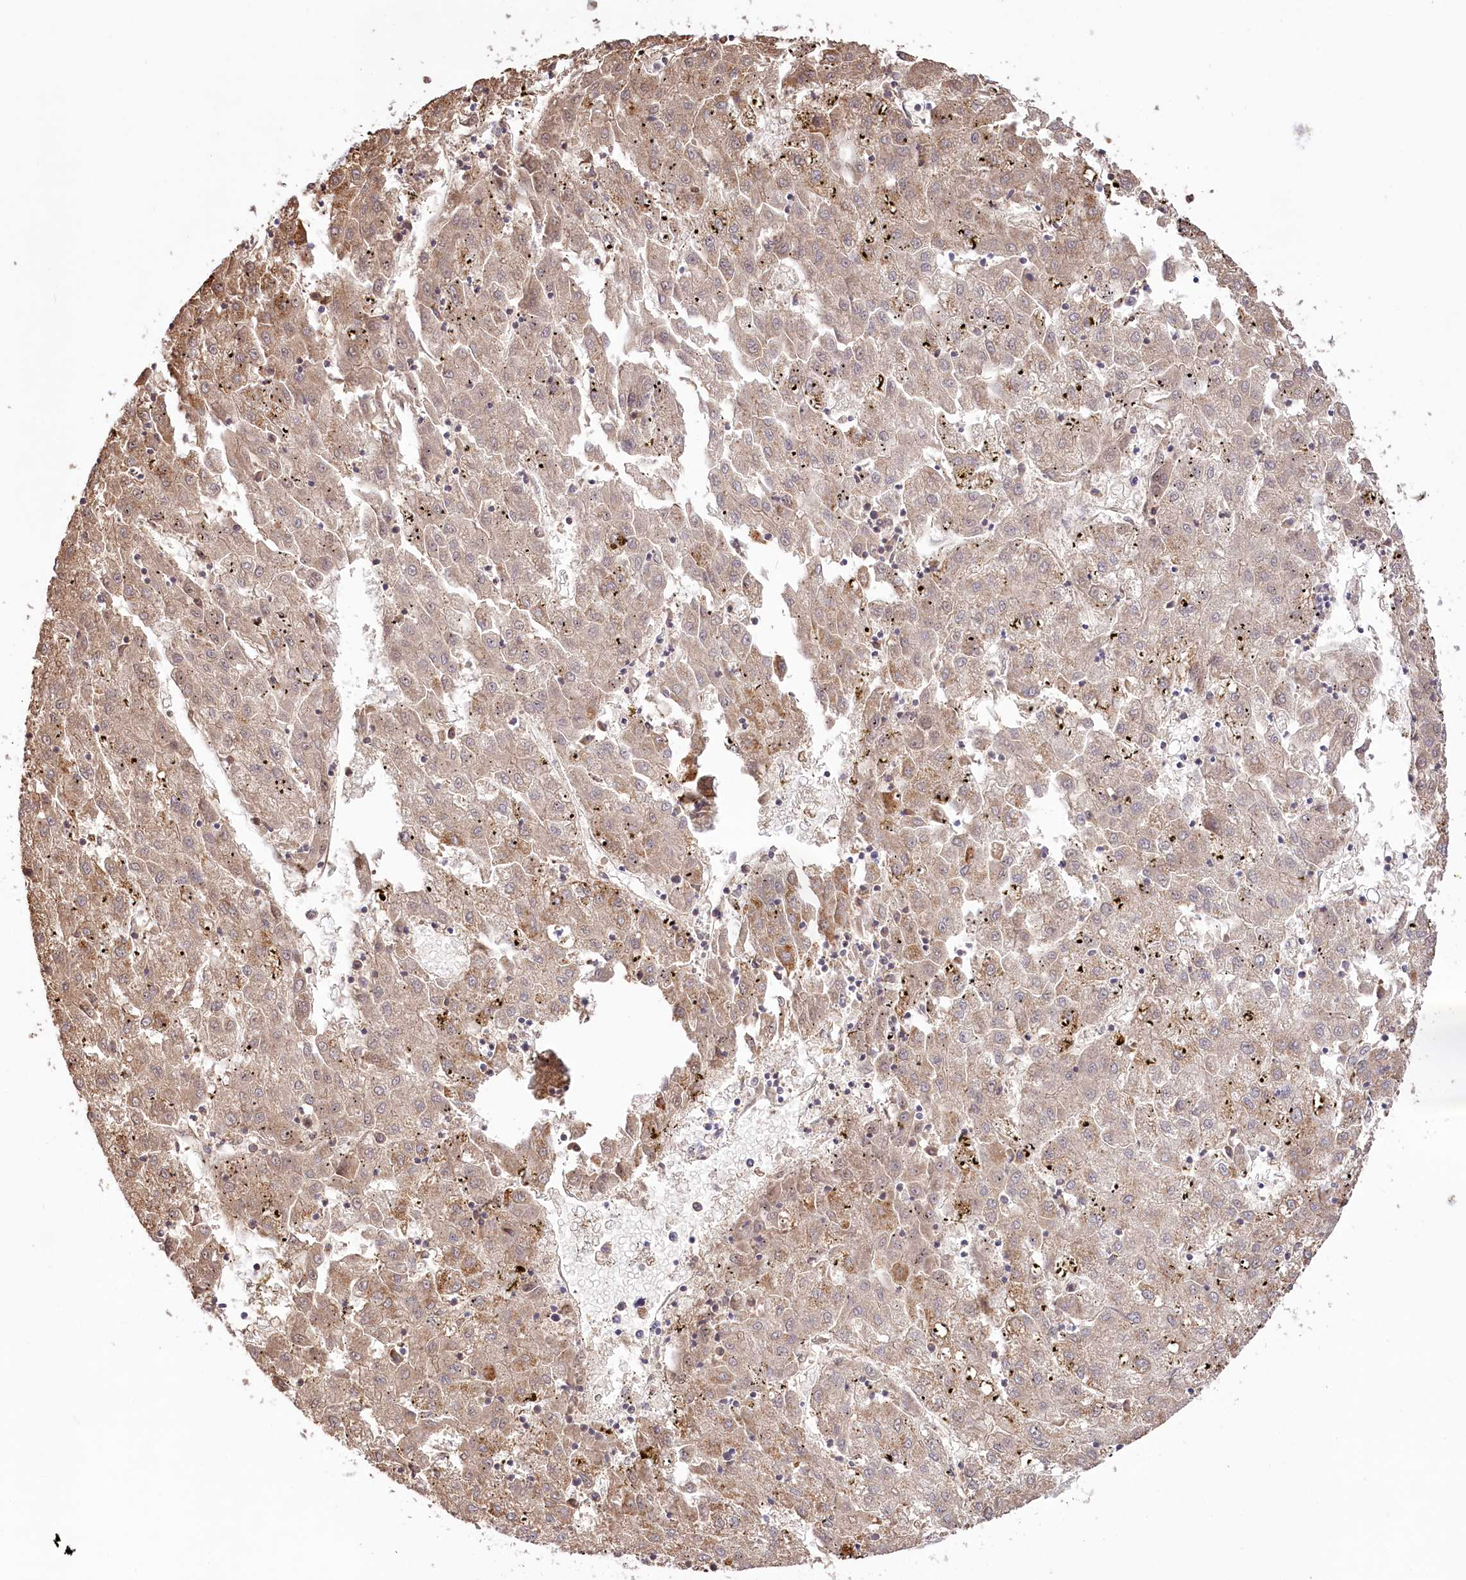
{"staining": {"intensity": "moderate", "quantity": ">75%", "location": "cytoplasmic/membranous"}, "tissue": "liver cancer", "cell_type": "Tumor cells", "image_type": "cancer", "snomed": [{"axis": "morphology", "description": "Carcinoma, Hepatocellular, NOS"}, {"axis": "topography", "description": "Liver"}], "caption": "Immunohistochemical staining of human liver cancer (hepatocellular carcinoma) displays medium levels of moderate cytoplasmic/membranous expression in approximately >75% of tumor cells.", "gene": "SLC6A11", "patient": {"sex": "male", "age": 72}}